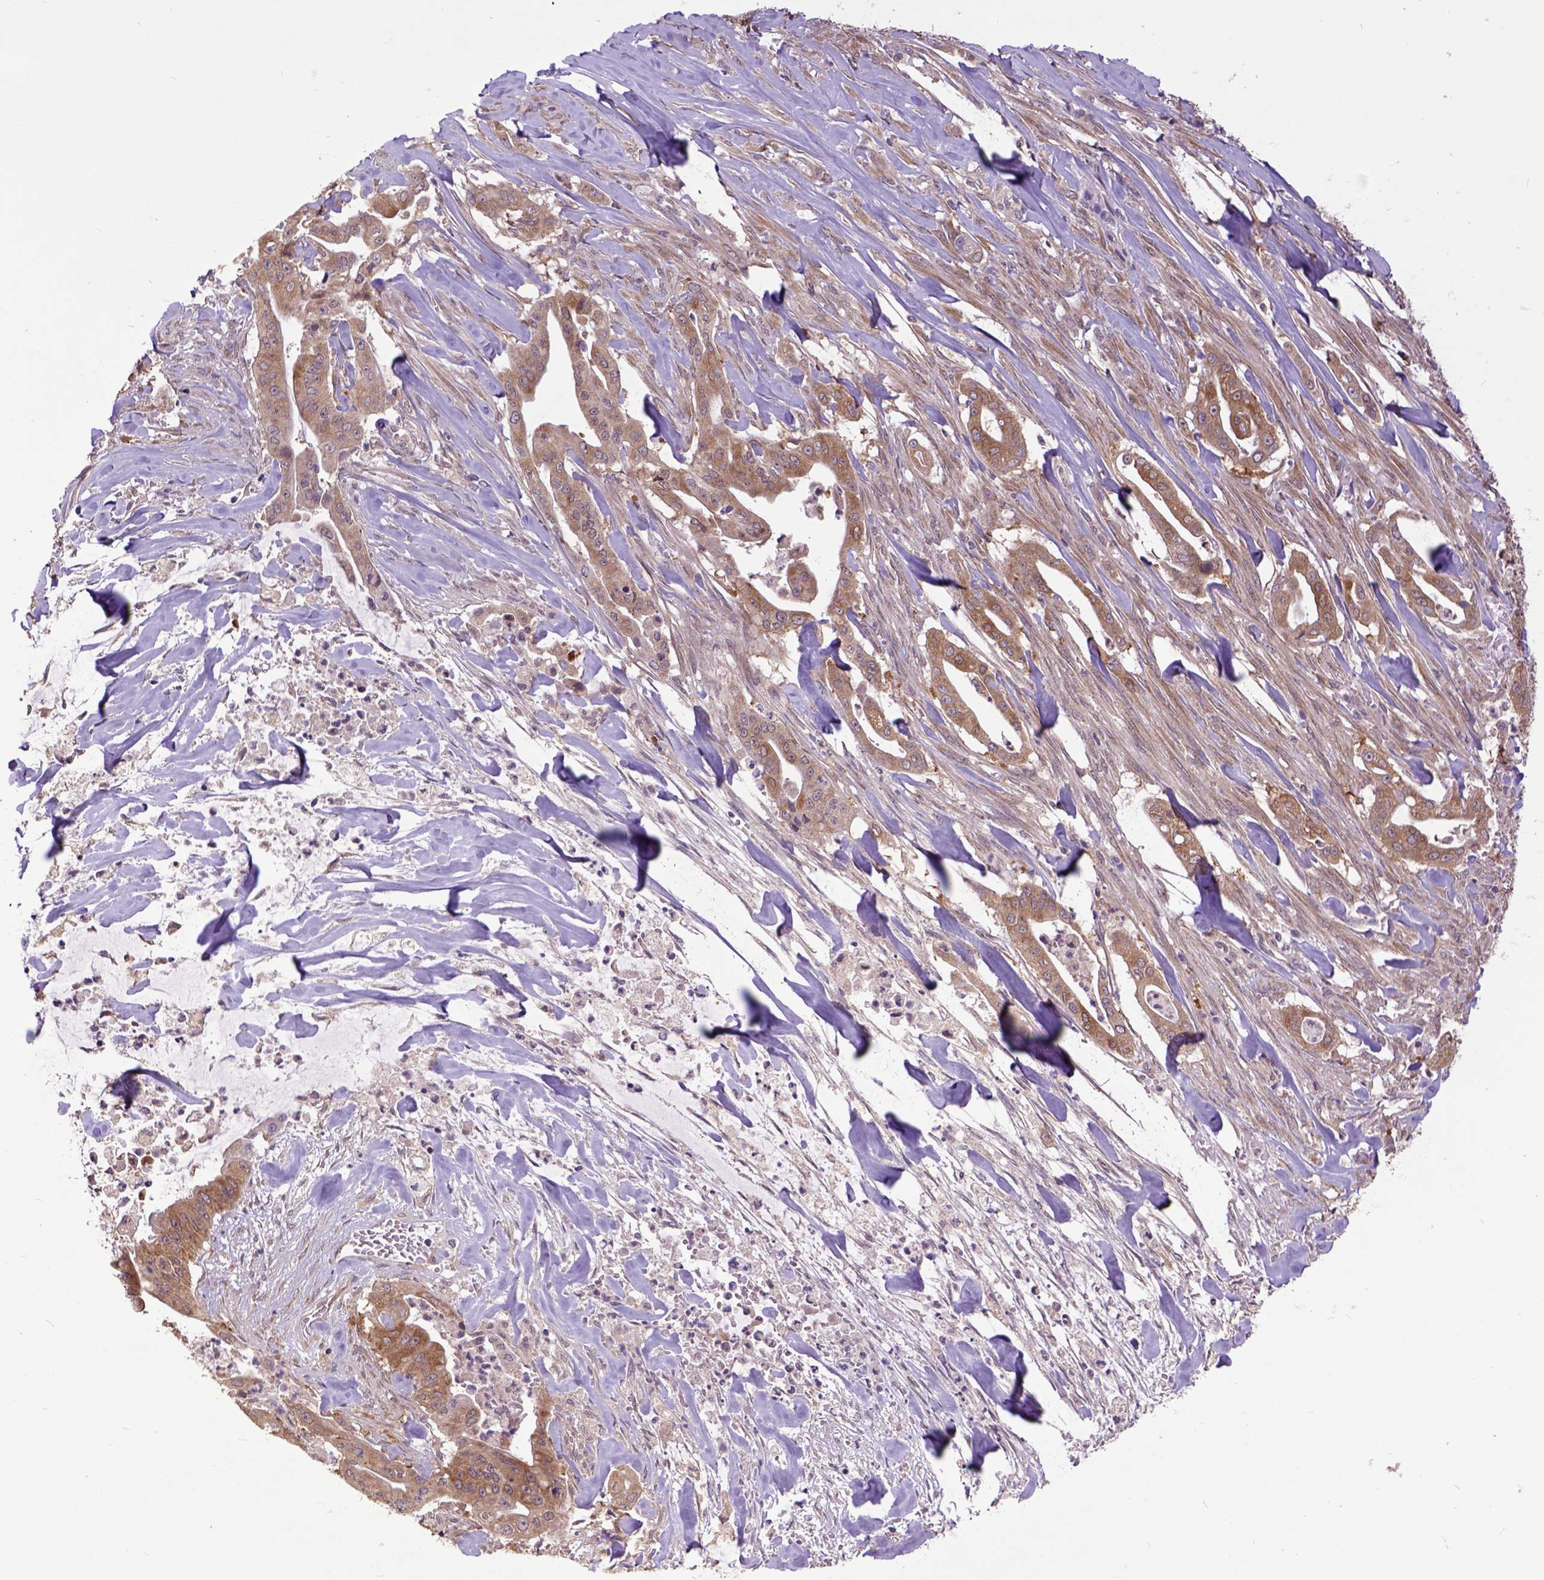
{"staining": {"intensity": "moderate", "quantity": ">75%", "location": "cytoplasmic/membranous"}, "tissue": "pancreatic cancer", "cell_type": "Tumor cells", "image_type": "cancer", "snomed": [{"axis": "morphology", "description": "Normal tissue, NOS"}, {"axis": "morphology", "description": "Inflammation, NOS"}, {"axis": "morphology", "description": "Adenocarcinoma, NOS"}, {"axis": "topography", "description": "Pancreas"}], "caption": "DAB immunohistochemical staining of pancreatic cancer displays moderate cytoplasmic/membranous protein expression in about >75% of tumor cells.", "gene": "ARL1", "patient": {"sex": "male", "age": 57}}